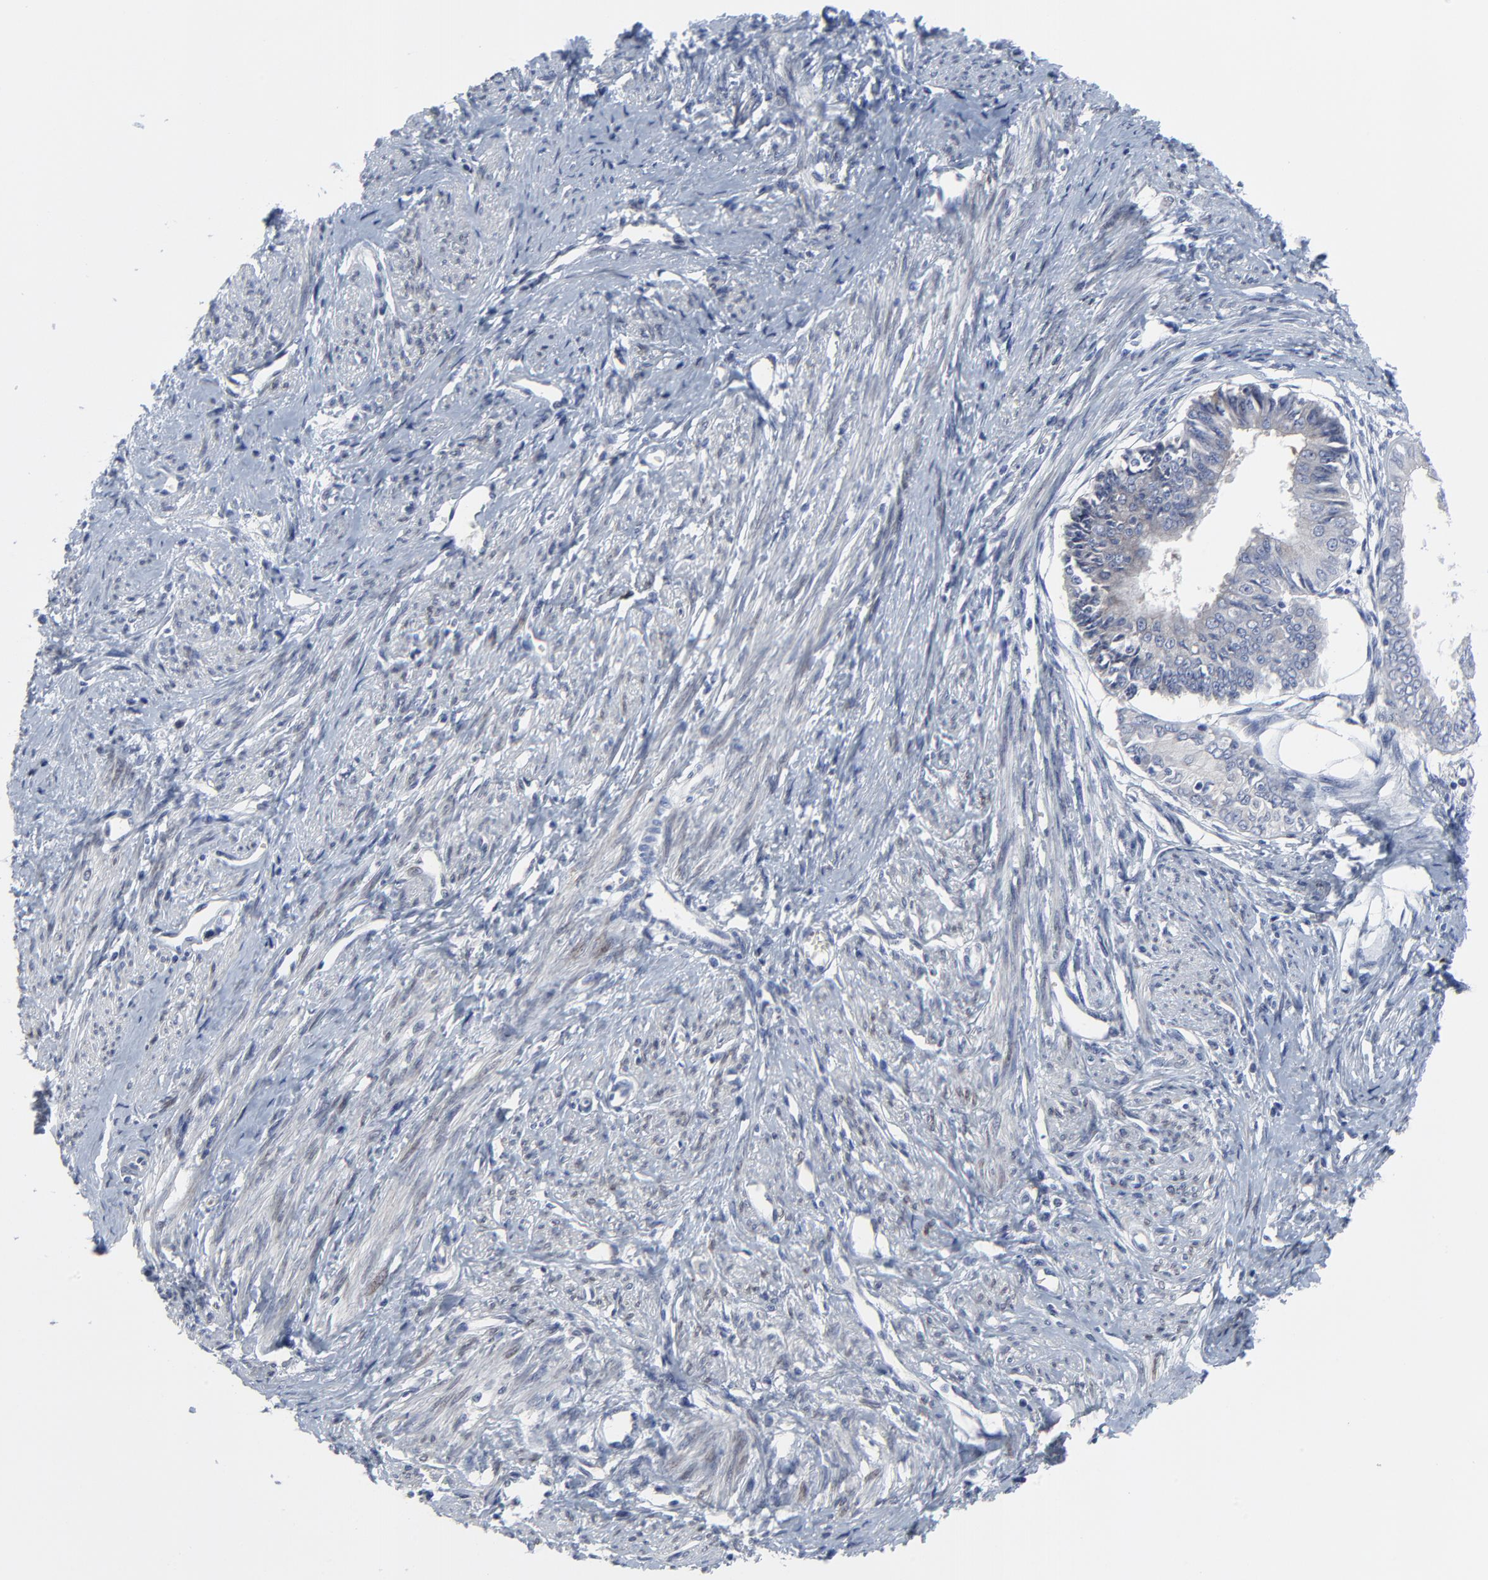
{"staining": {"intensity": "negative", "quantity": "none", "location": "none"}, "tissue": "endometrial cancer", "cell_type": "Tumor cells", "image_type": "cancer", "snomed": [{"axis": "morphology", "description": "Adenocarcinoma, NOS"}, {"axis": "topography", "description": "Endometrium"}], "caption": "Tumor cells are negative for brown protein staining in endometrial cancer (adenocarcinoma).", "gene": "NLGN3", "patient": {"sex": "female", "age": 76}}